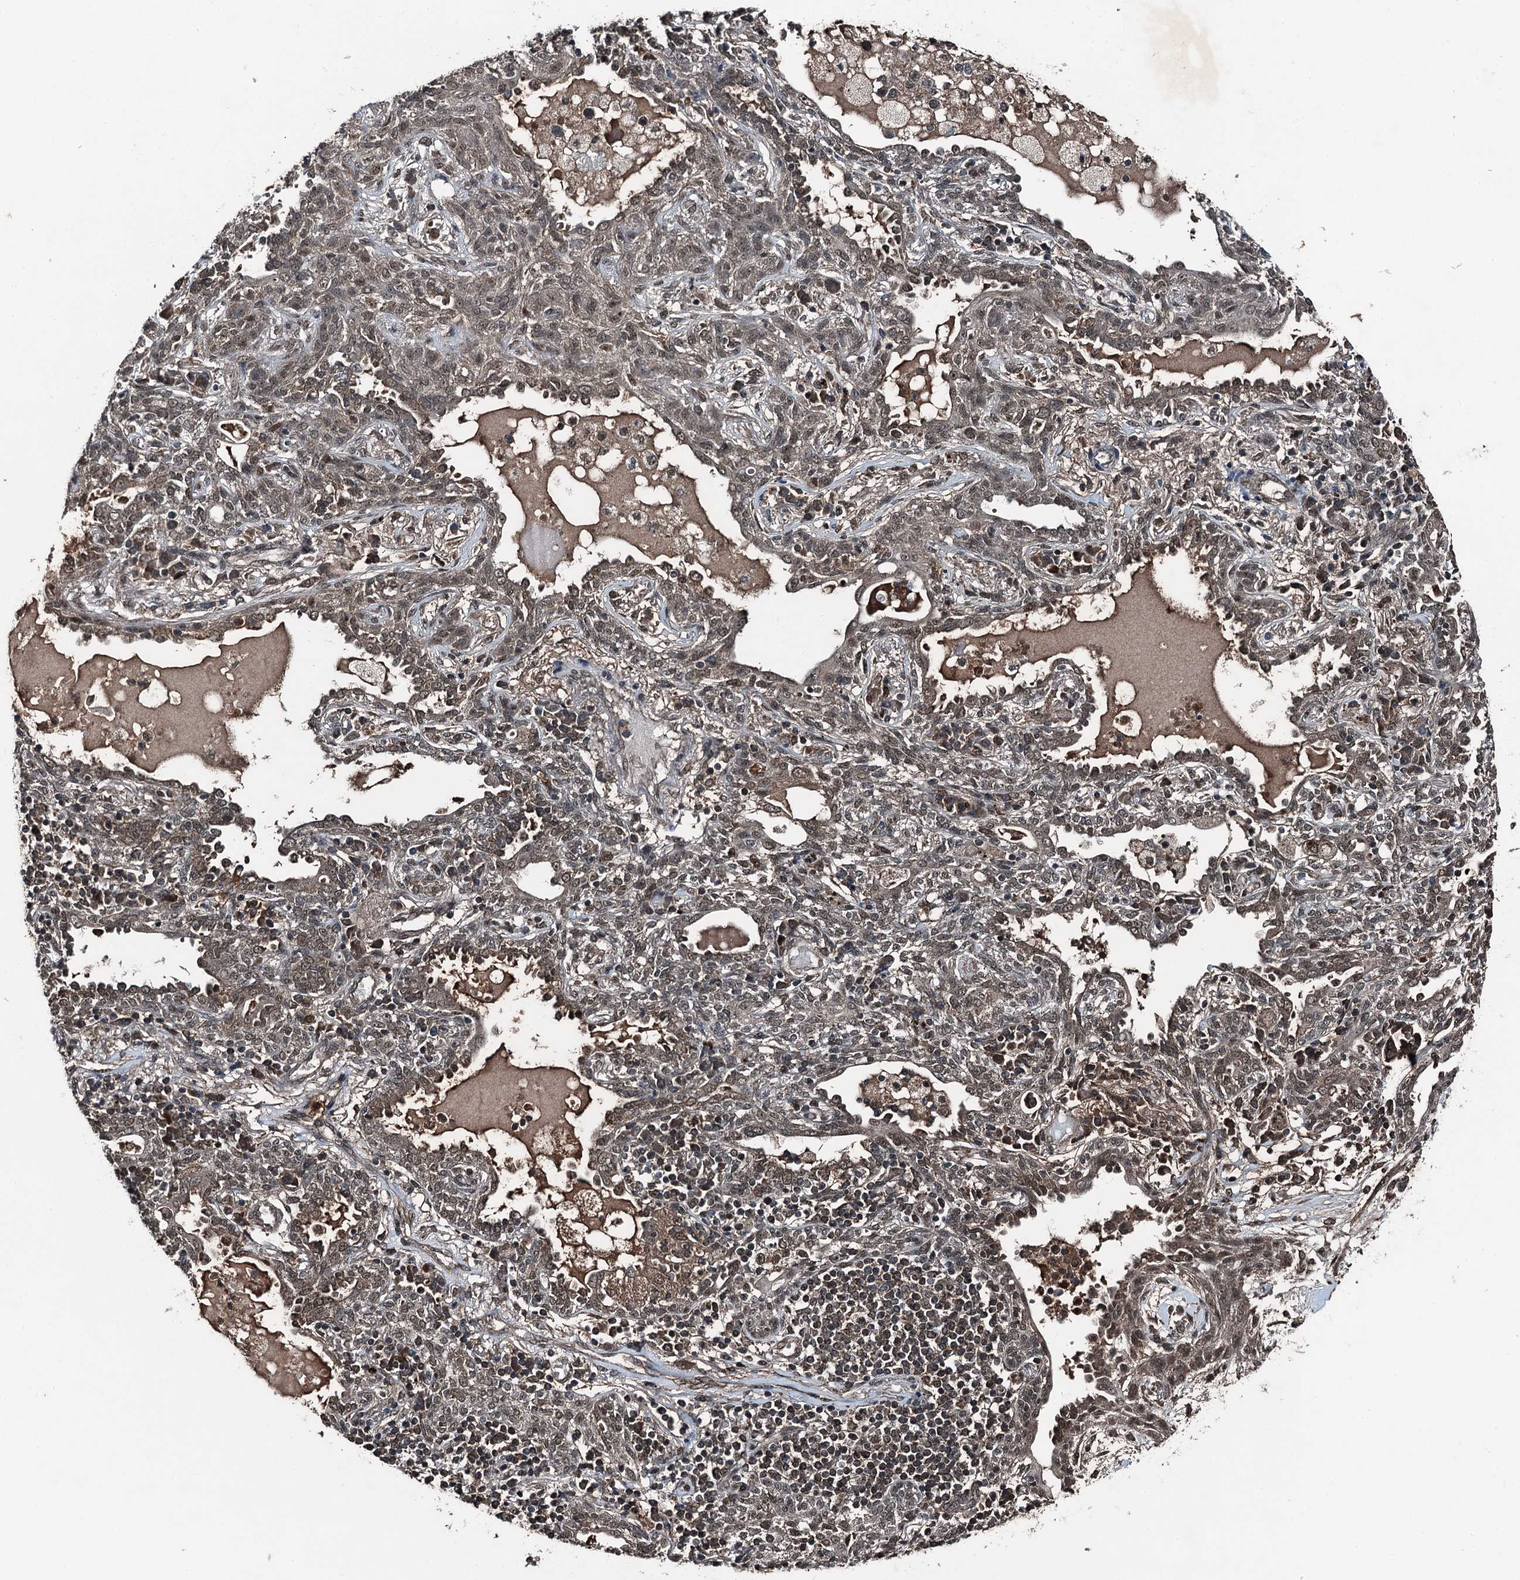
{"staining": {"intensity": "weak", "quantity": ">75%", "location": "nuclear"}, "tissue": "lung cancer", "cell_type": "Tumor cells", "image_type": "cancer", "snomed": [{"axis": "morphology", "description": "Squamous cell carcinoma, NOS"}, {"axis": "topography", "description": "Lung"}], "caption": "Tumor cells reveal weak nuclear staining in about >75% of cells in squamous cell carcinoma (lung).", "gene": "UBXN6", "patient": {"sex": "female", "age": 70}}